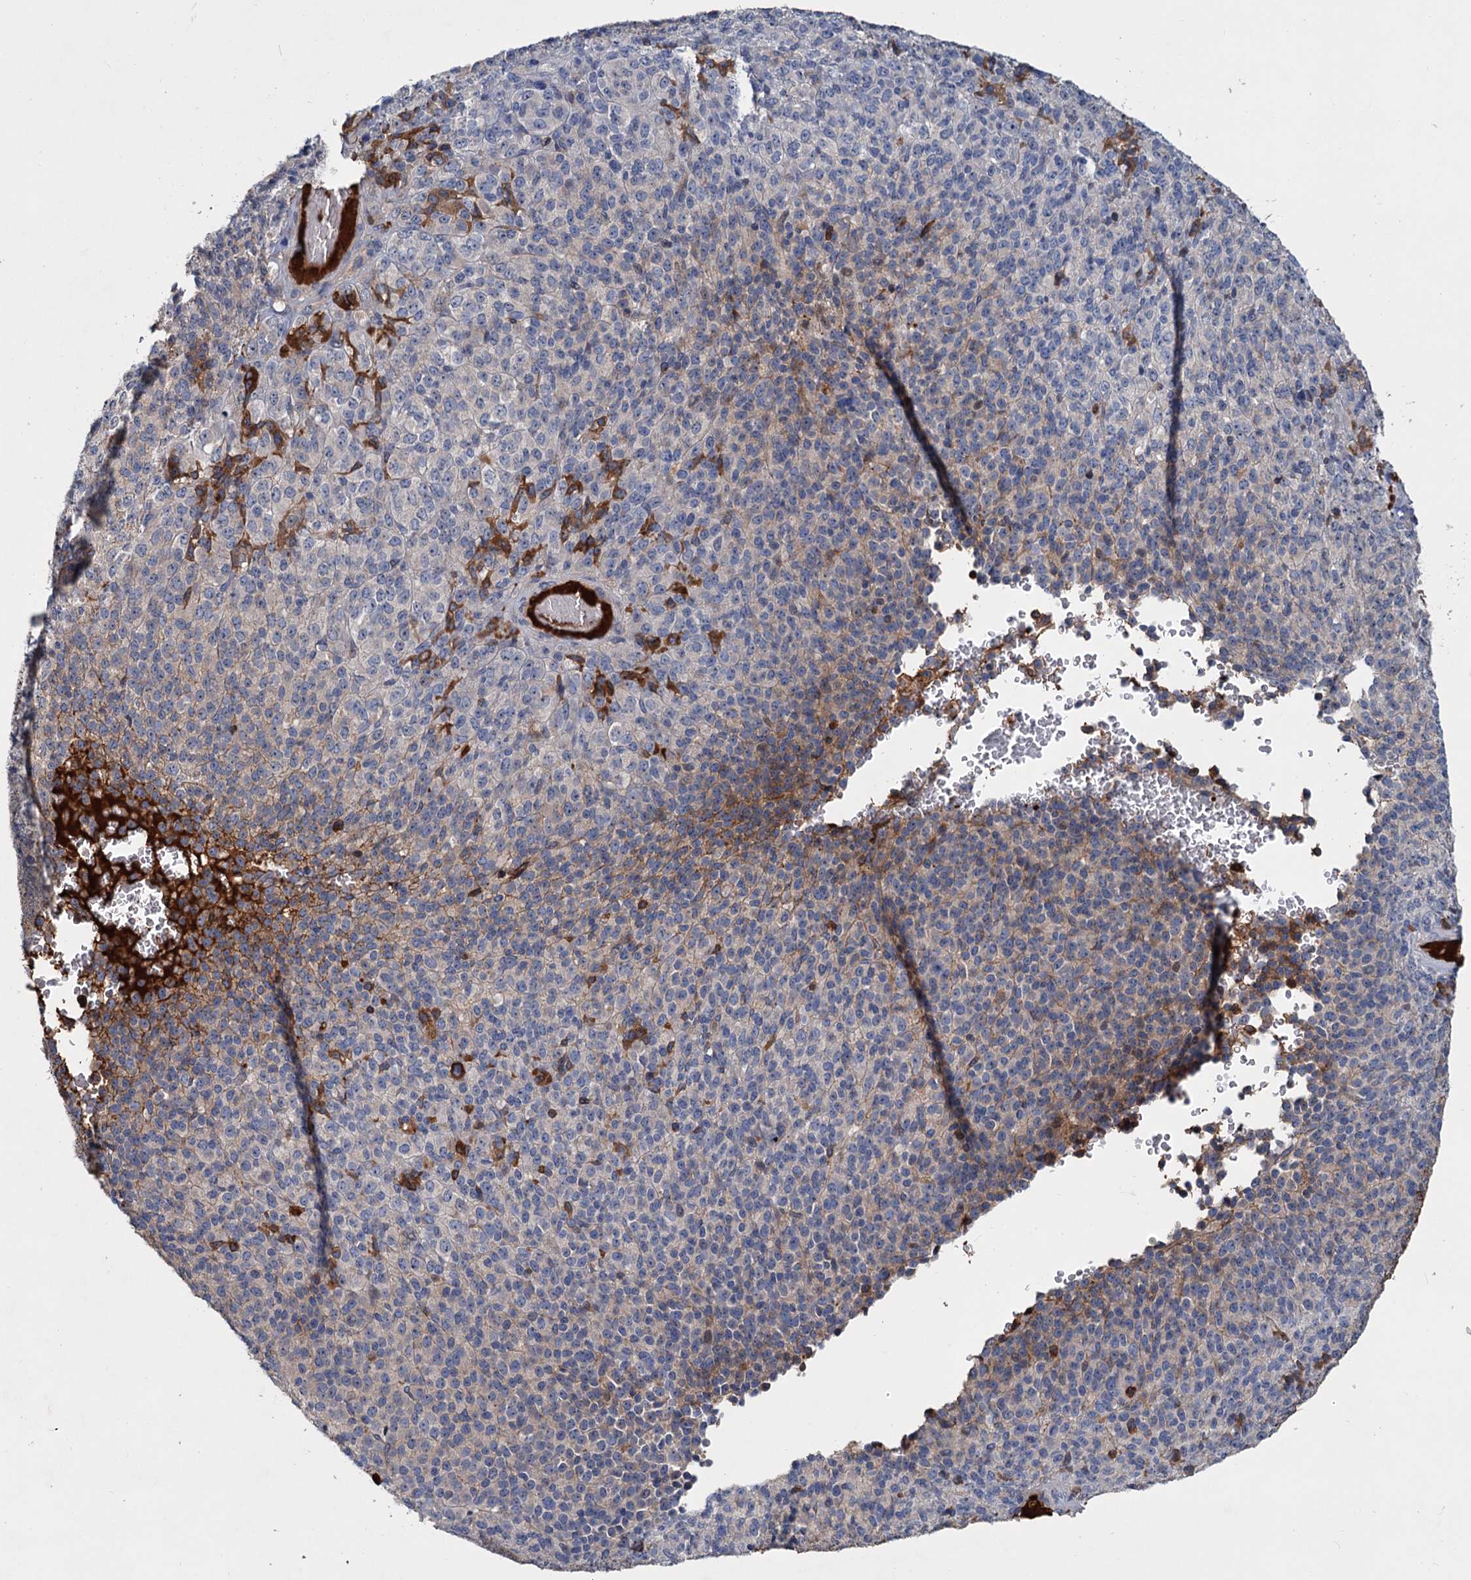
{"staining": {"intensity": "weak", "quantity": "<25%", "location": "cytoplasmic/membranous"}, "tissue": "melanoma", "cell_type": "Tumor cells", "image_type": "cancer", "snomed": [{"axis": "morphology", "description": "Malignant melanoma, Metastatic site"}, {"axis": "topography", "description": "Brain"}], "caption": "Immunohistochemical staining of human melanoma reveals no significant expression in tumor cells.", "gene": "CHRD", "patient": {"sex": "female", "age": 56}}